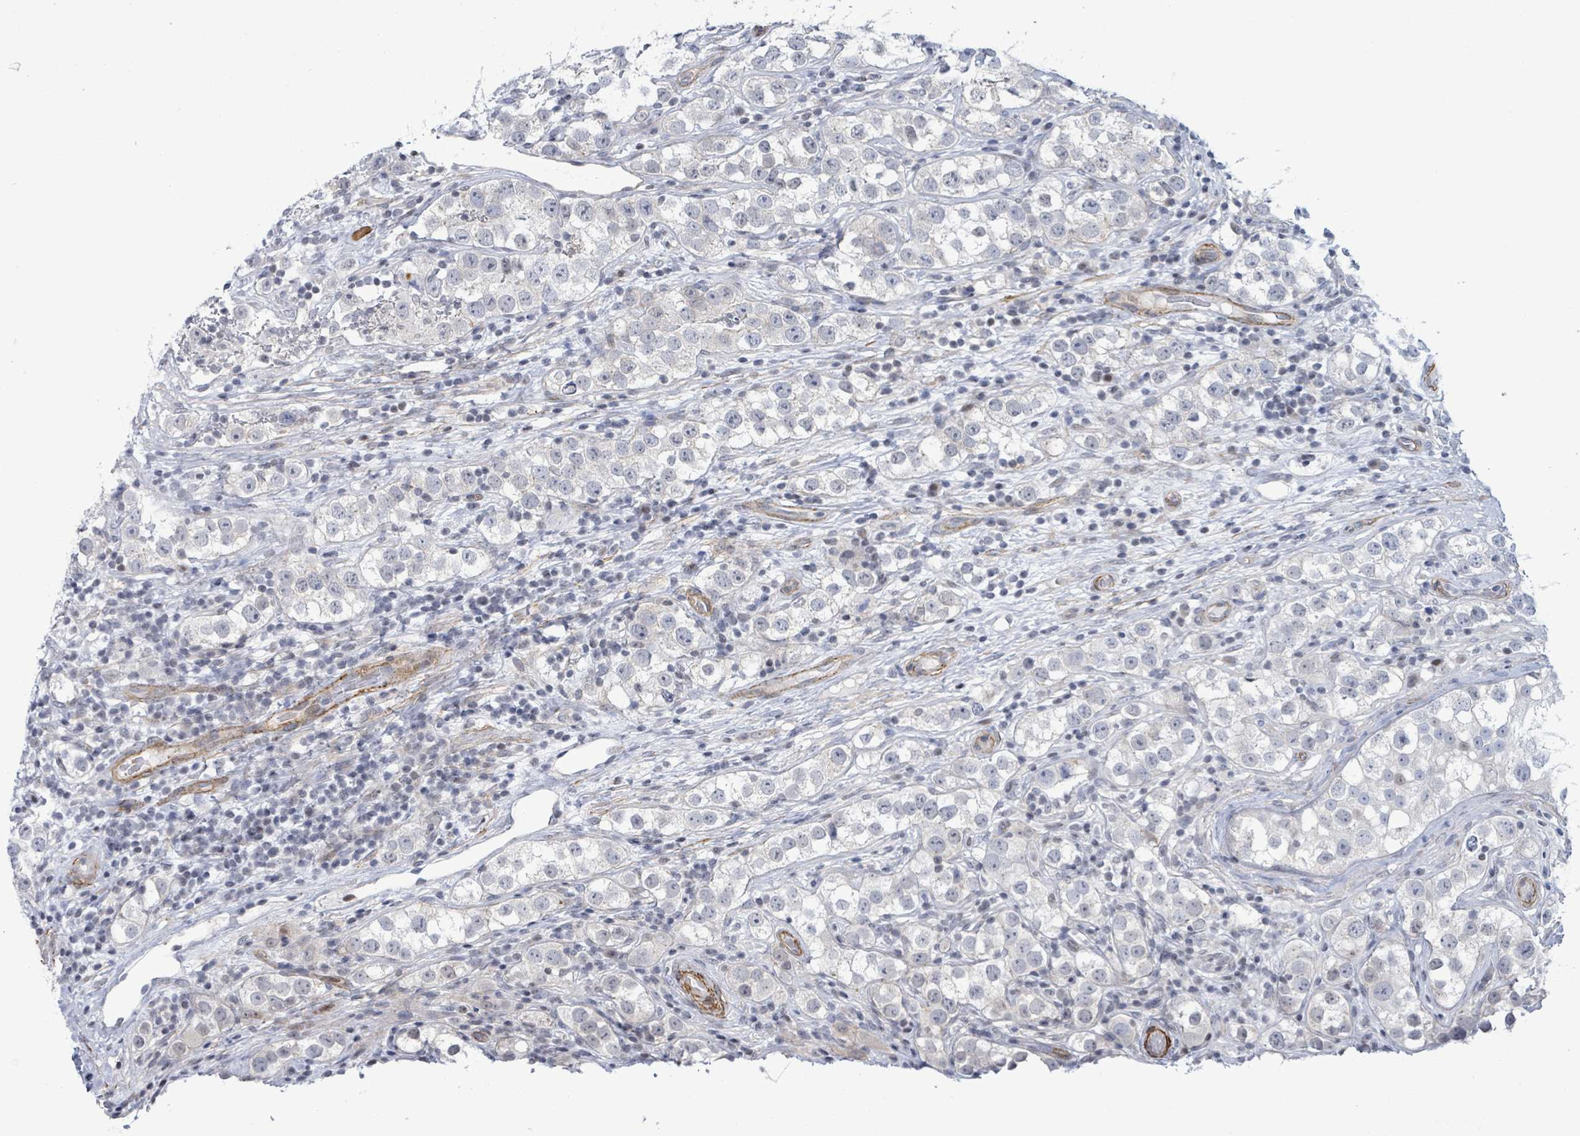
{"staining": {"intensity": "negative", "quantity": "none", "location": "none"}, "tissue": "testis cancer", "cell_type": "Tumor cells", "image_type": "cancer", "snomed": [{"axis": "morphology", "description": "Seminoma, NOS"}, {"axis": "topography", "description": "Testis"}], "caption": "Tumor cells show no significant positivity in testis cancer (seminoma).", "gene": "DMRTC1B", "patient": {"sex": "male", "age": 28}}